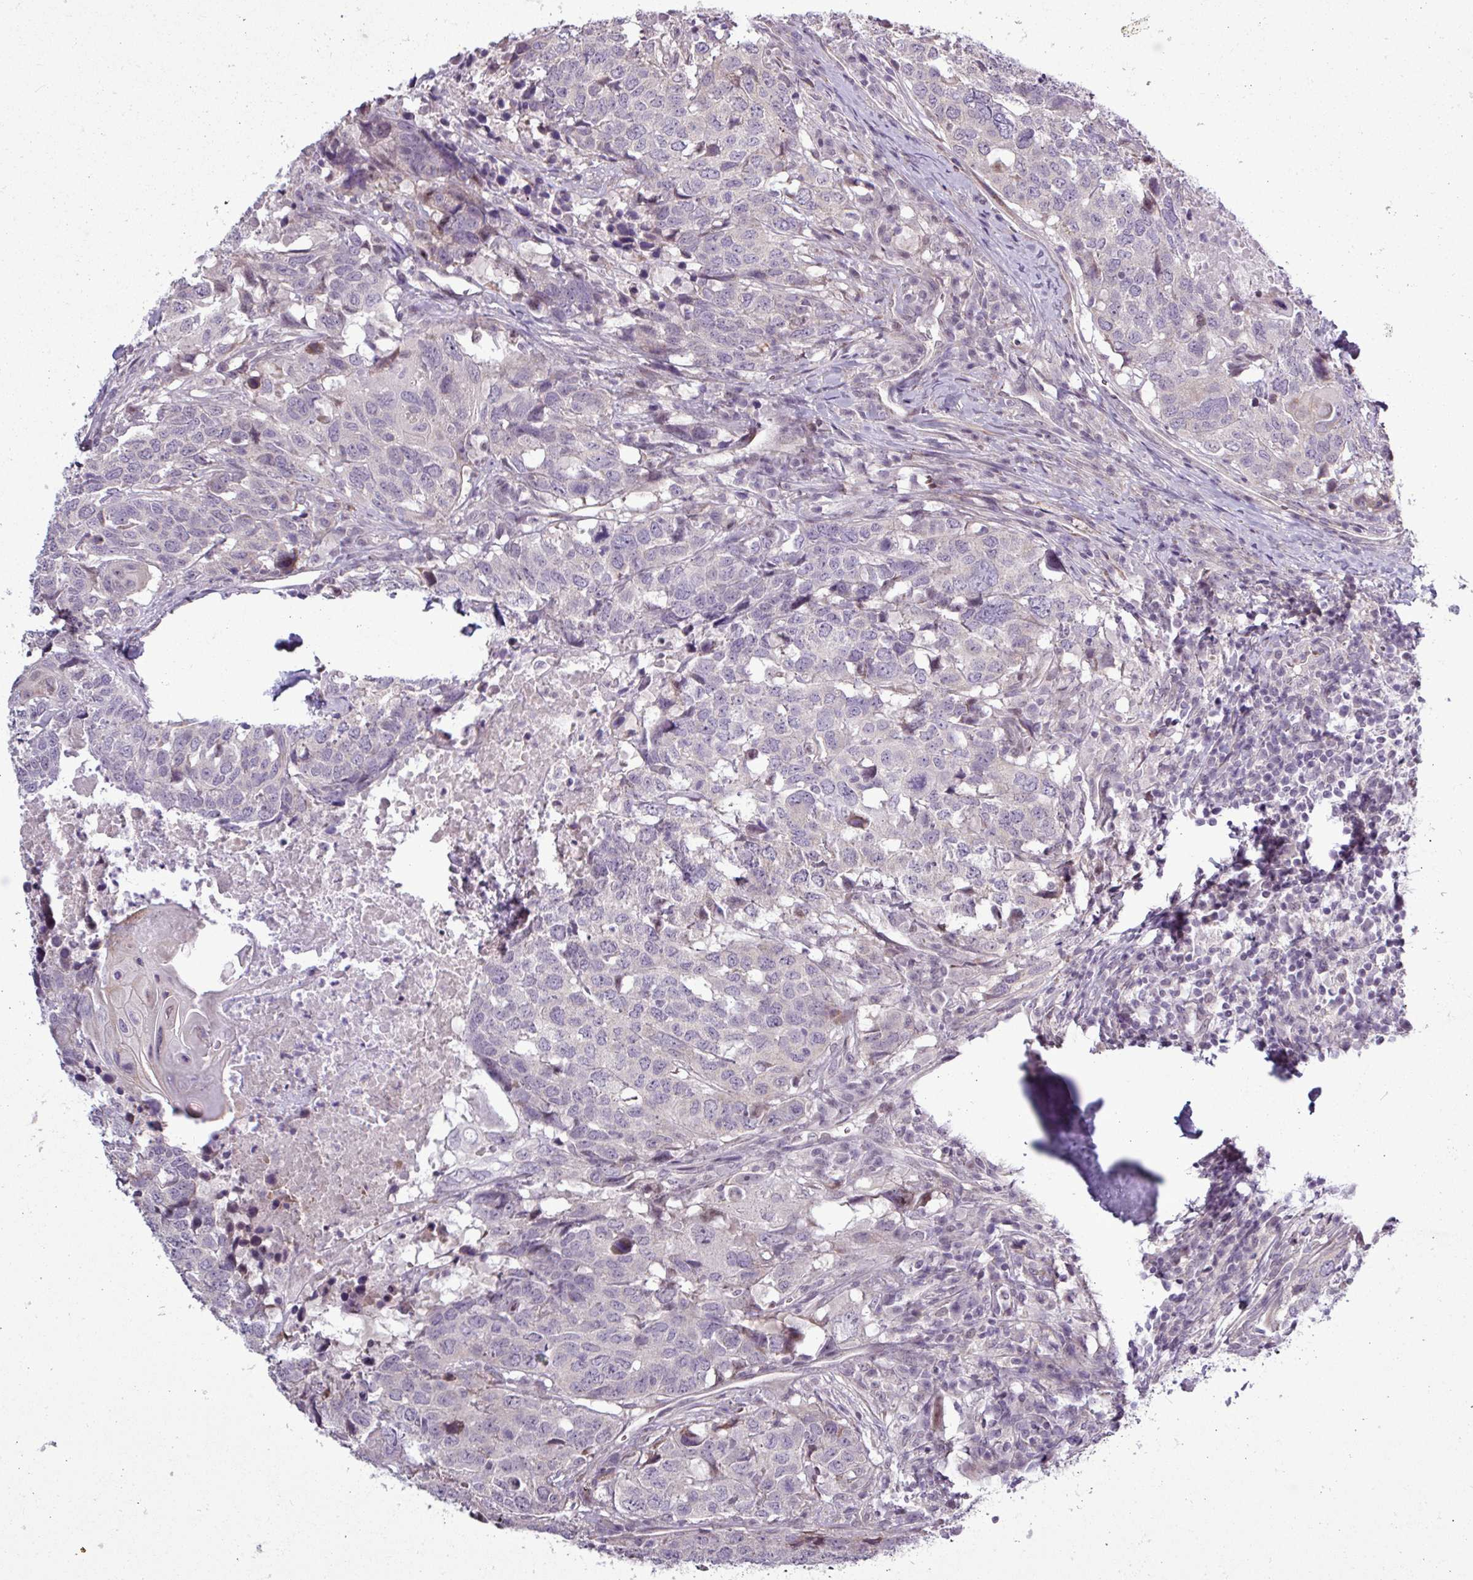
{"staining": {"intensity": "negative", "quantity": "none", "location": "none"}, "tissue": "head and neck cancer", "cell_type": "Tumor cells", "image_type": "cancer", "snomed": [{"axis": "morphology", "description": "Normal tissue, NOS"}, {"axis": "morphology", "description": "Squamous cell carcinoma, NOS"}, {"axis": "topography", "description": "Skeletal muscle"}, {"axis": "topography", "description": "Vascular tissue"}, {"axis": "topography", "description": "Peripheral nerve tissue"}, {"axis": "topography", "description": "Head-Neck"}], "caption": "Head and neck cancer (squamous cell carcinoma) was stained to show a protein in brown. There is no significant staining in tumor cells. The staining is performed using DAB (3,3'-diaminobenzidine) brown chromogen with nuclei counter-stained in using hematoxylin.", "gene": "GPT2", "patient": {"sex": "male", "age": 66}}